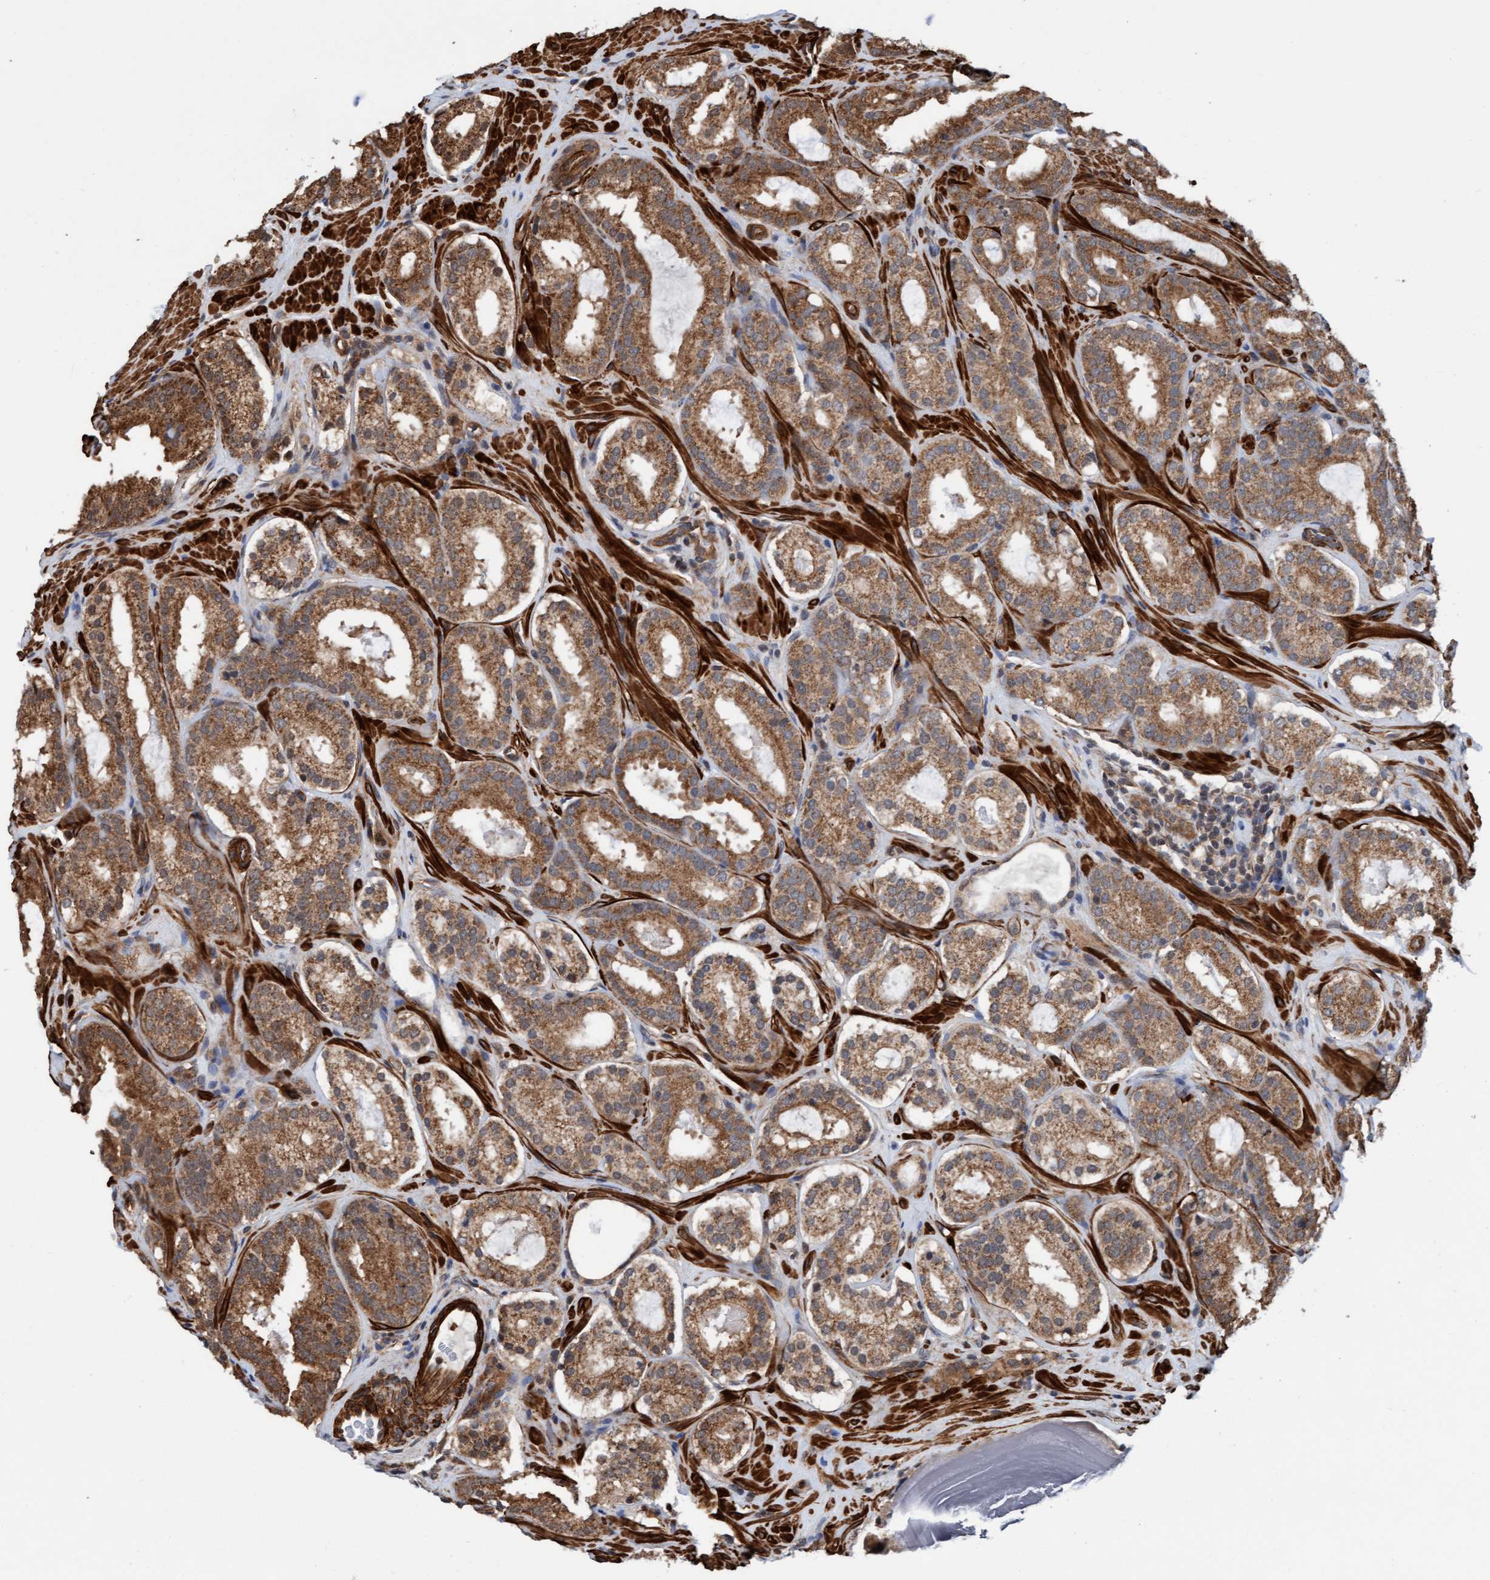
{"staining": {"intensity": "moderate", "quantity": ">75%", "location": "cytoplasmic/membranous"}, "tissue": "prostate cancer", "cell_type": "Tumor cells", "image_type": "cancer", "snomed": [{"axis": "morphology", "description": "Adenocarcinoma, Low grade"}, {"axis": "topography", "description": "Prostate"}], "caption": "Prostate adenocarcinoma (low-grade) tissue exhibits moderate cytoplasmic/membranous staining in about >75% of tumor cells", "gene": "STXBP4", "patient": {"sex": "male", "age": 69}}